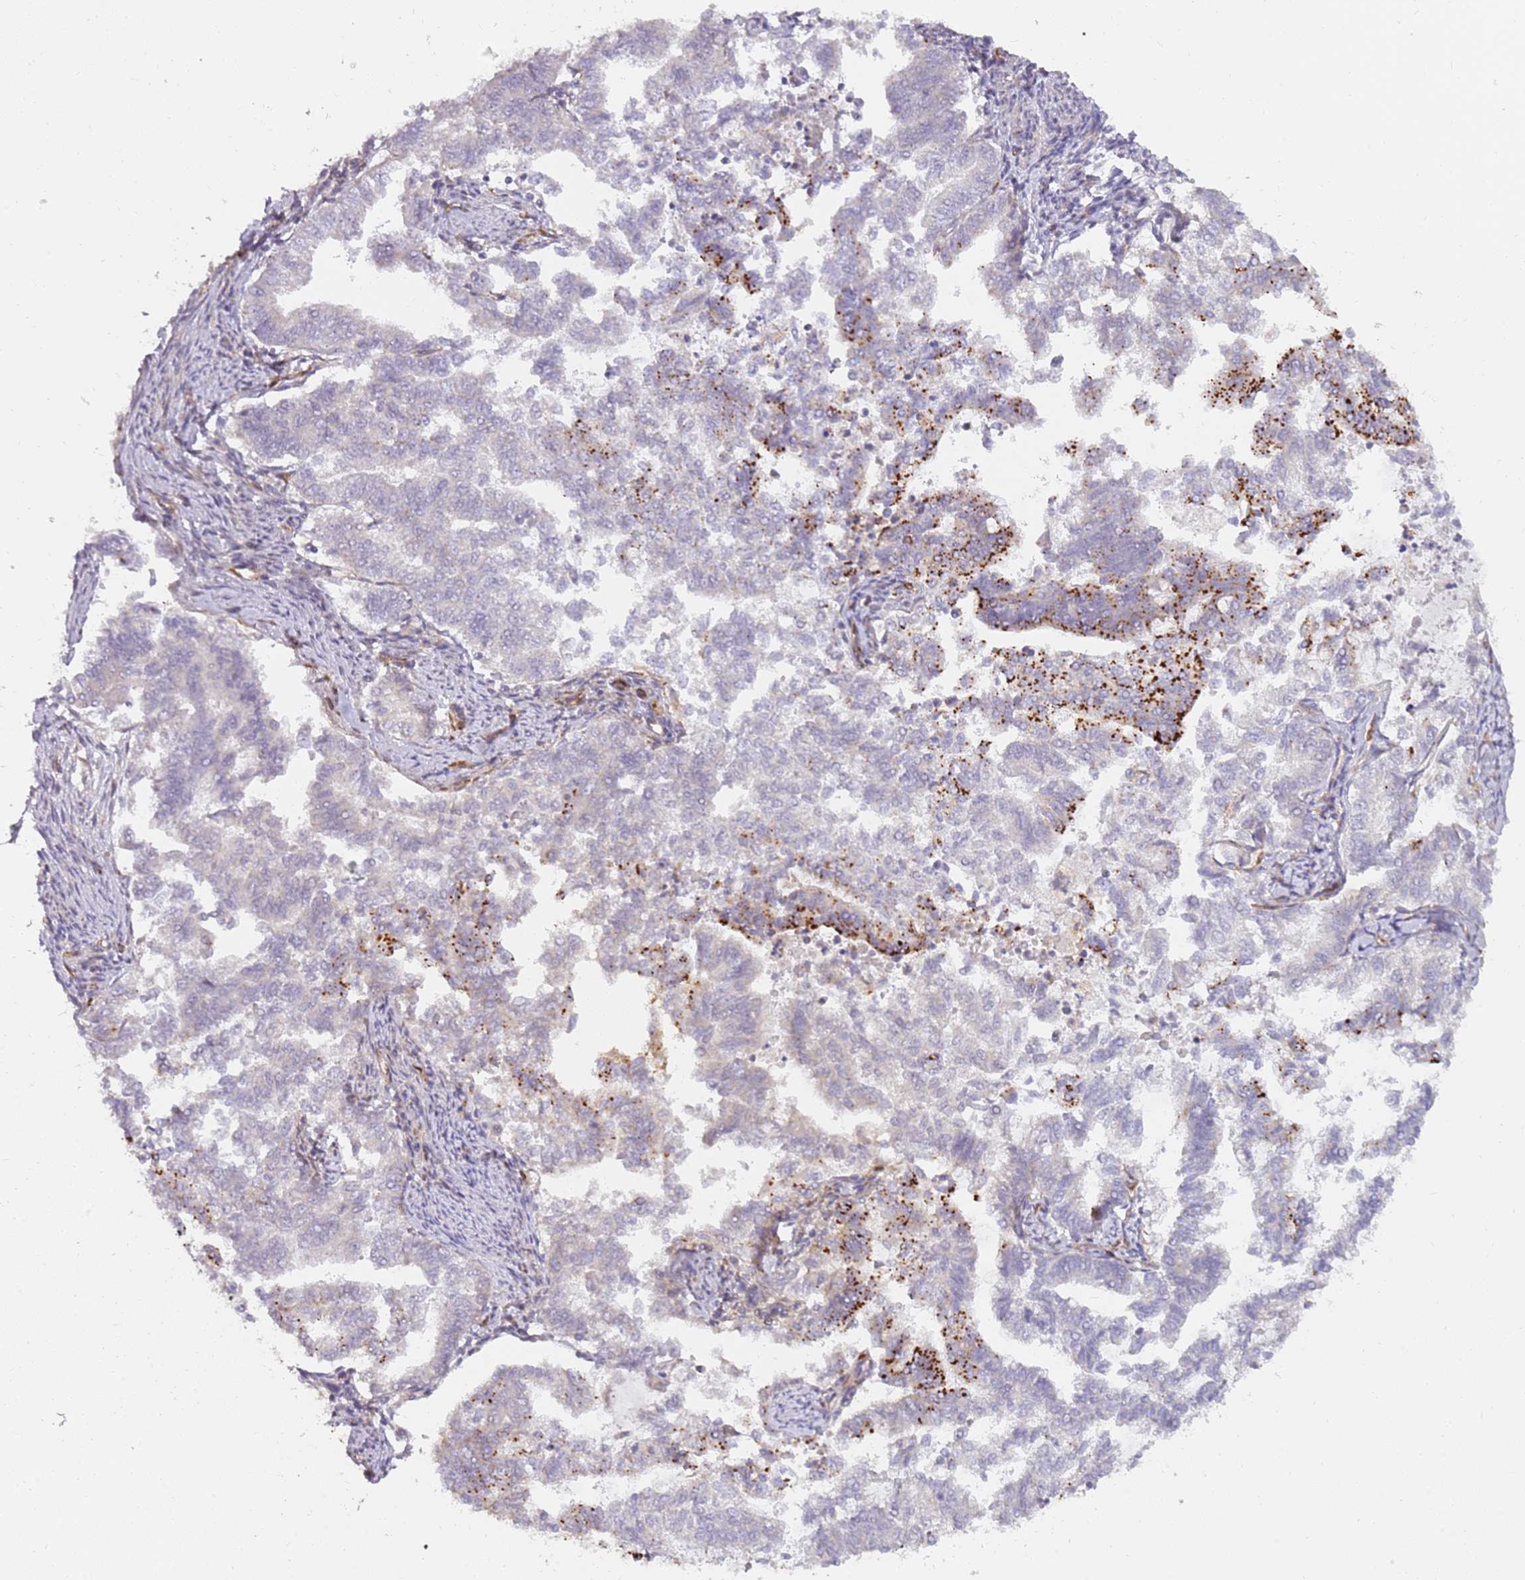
{"staining": {"intensity": "negative", "quantity": "none", "location": "none"}, "tissue": "endometrial cancer", "cell_type": "Tumor cells", "image_type": "cancer", "snomed": [{"axis": "morphology", "description": "Adenocarcinoma, NOS"}, {"axis": "topography", "description": "Endometrium"}], "caption": "There is no significant expression in tumor cells of endometrial adenocarcinoma.", "gene": "GRAP", "patient": {"sex": "female", "age": 79}}